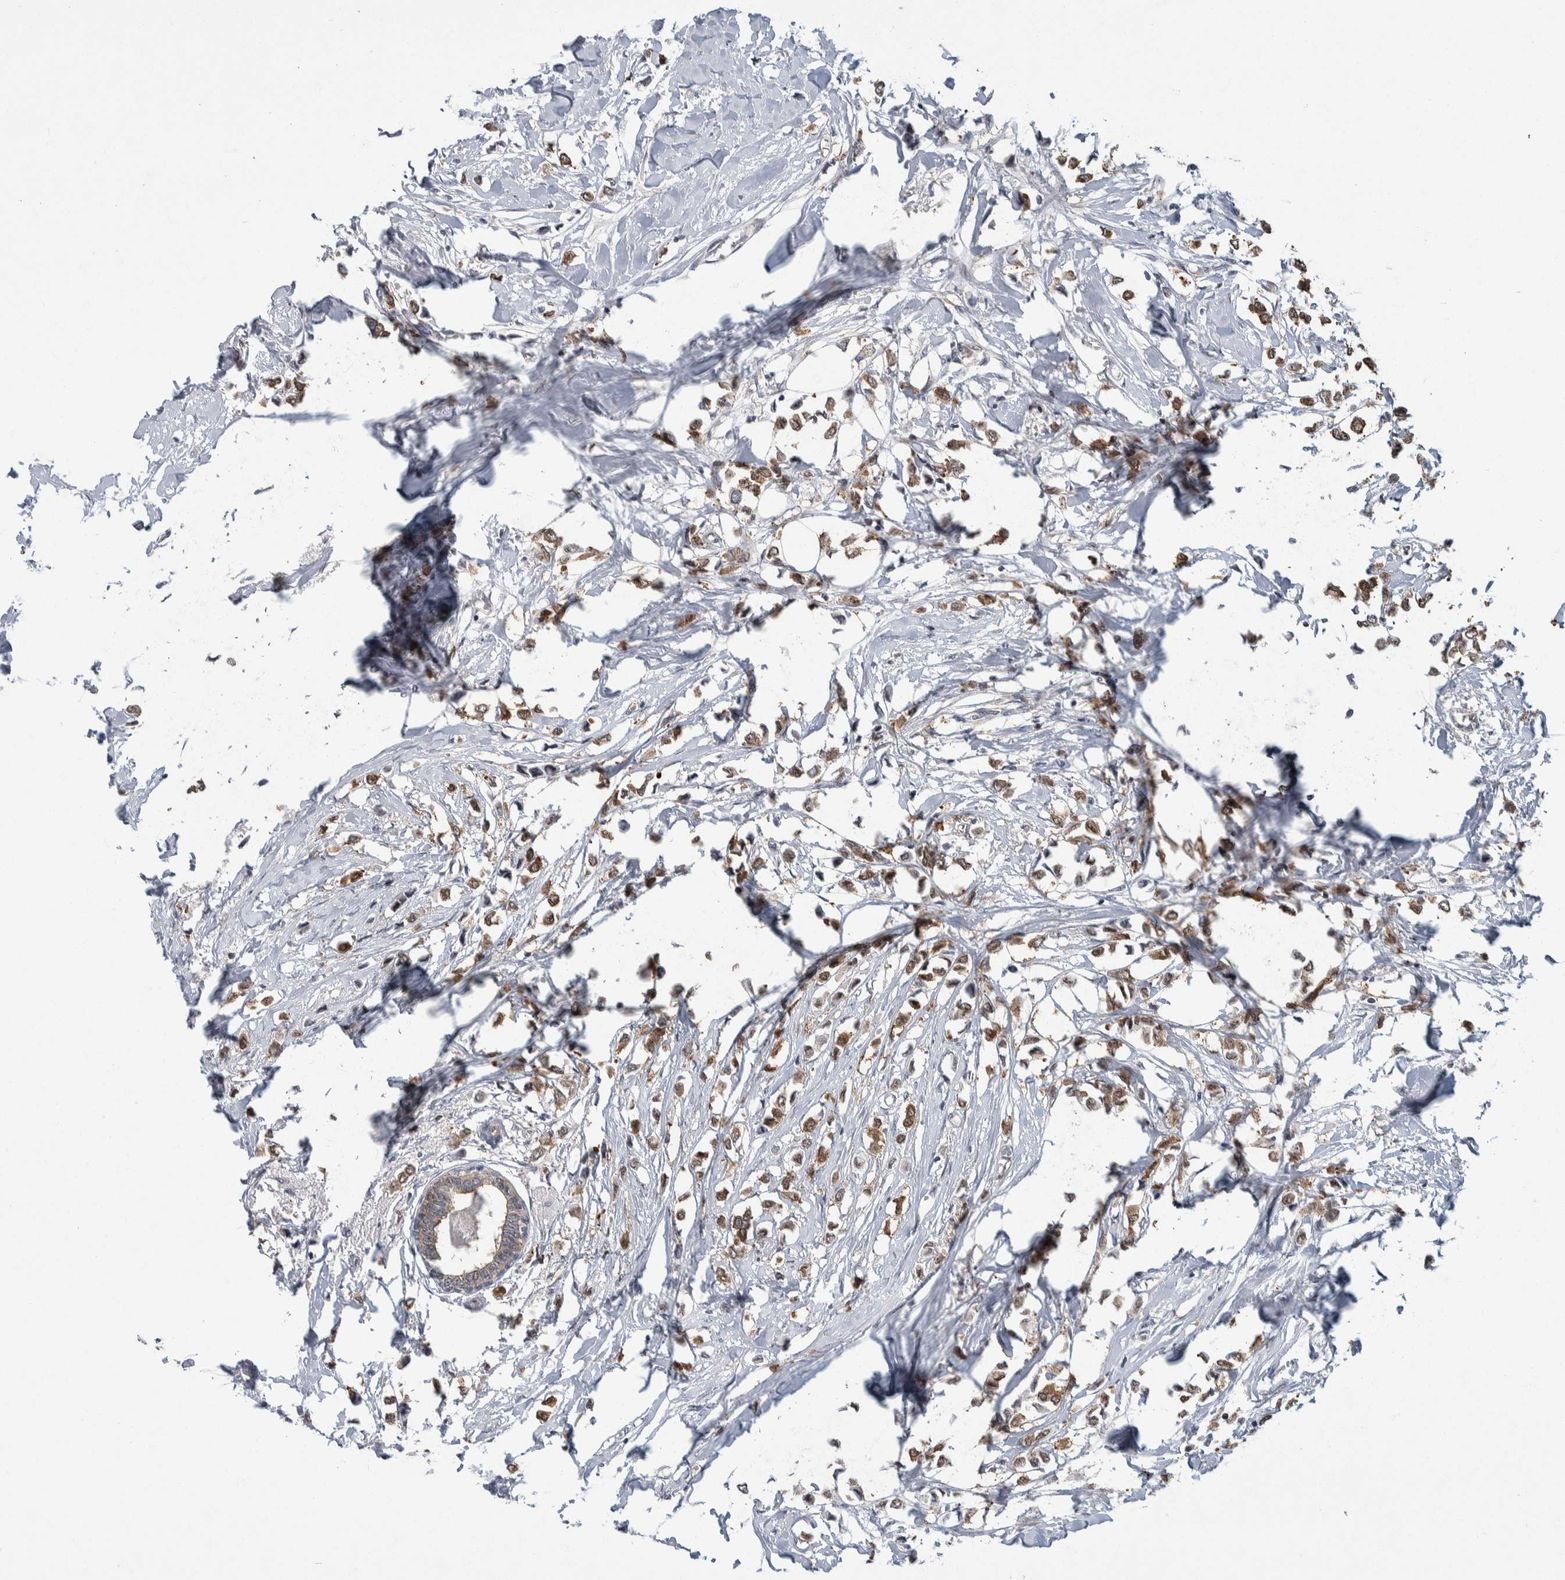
{"staining": {"intensity": "moderate", "quantity": ">75%", "location": "cytoplasmic/membranous"}, "tissue": "breast cancer", "cell_type": "Tumor cells", "image_type": "cancer", "snomed": [{"axis": "morphology", "description": "Lobular carcinoma"}, {"axis": "topography", "description": "Breast"}], "caption": "A micrograph of human lobular carcinoma (breast) stained for a protein shows moderate cytoplasmic/membranous brown staining in tumor cells. The staining was performed using DAB to visualize the protein expression in brown, while the nuclei were stained in blue with hematoxylin (Magnification: 20x).", "gene": "PTPA", "patient": {"sex": "female", "age": 51}}